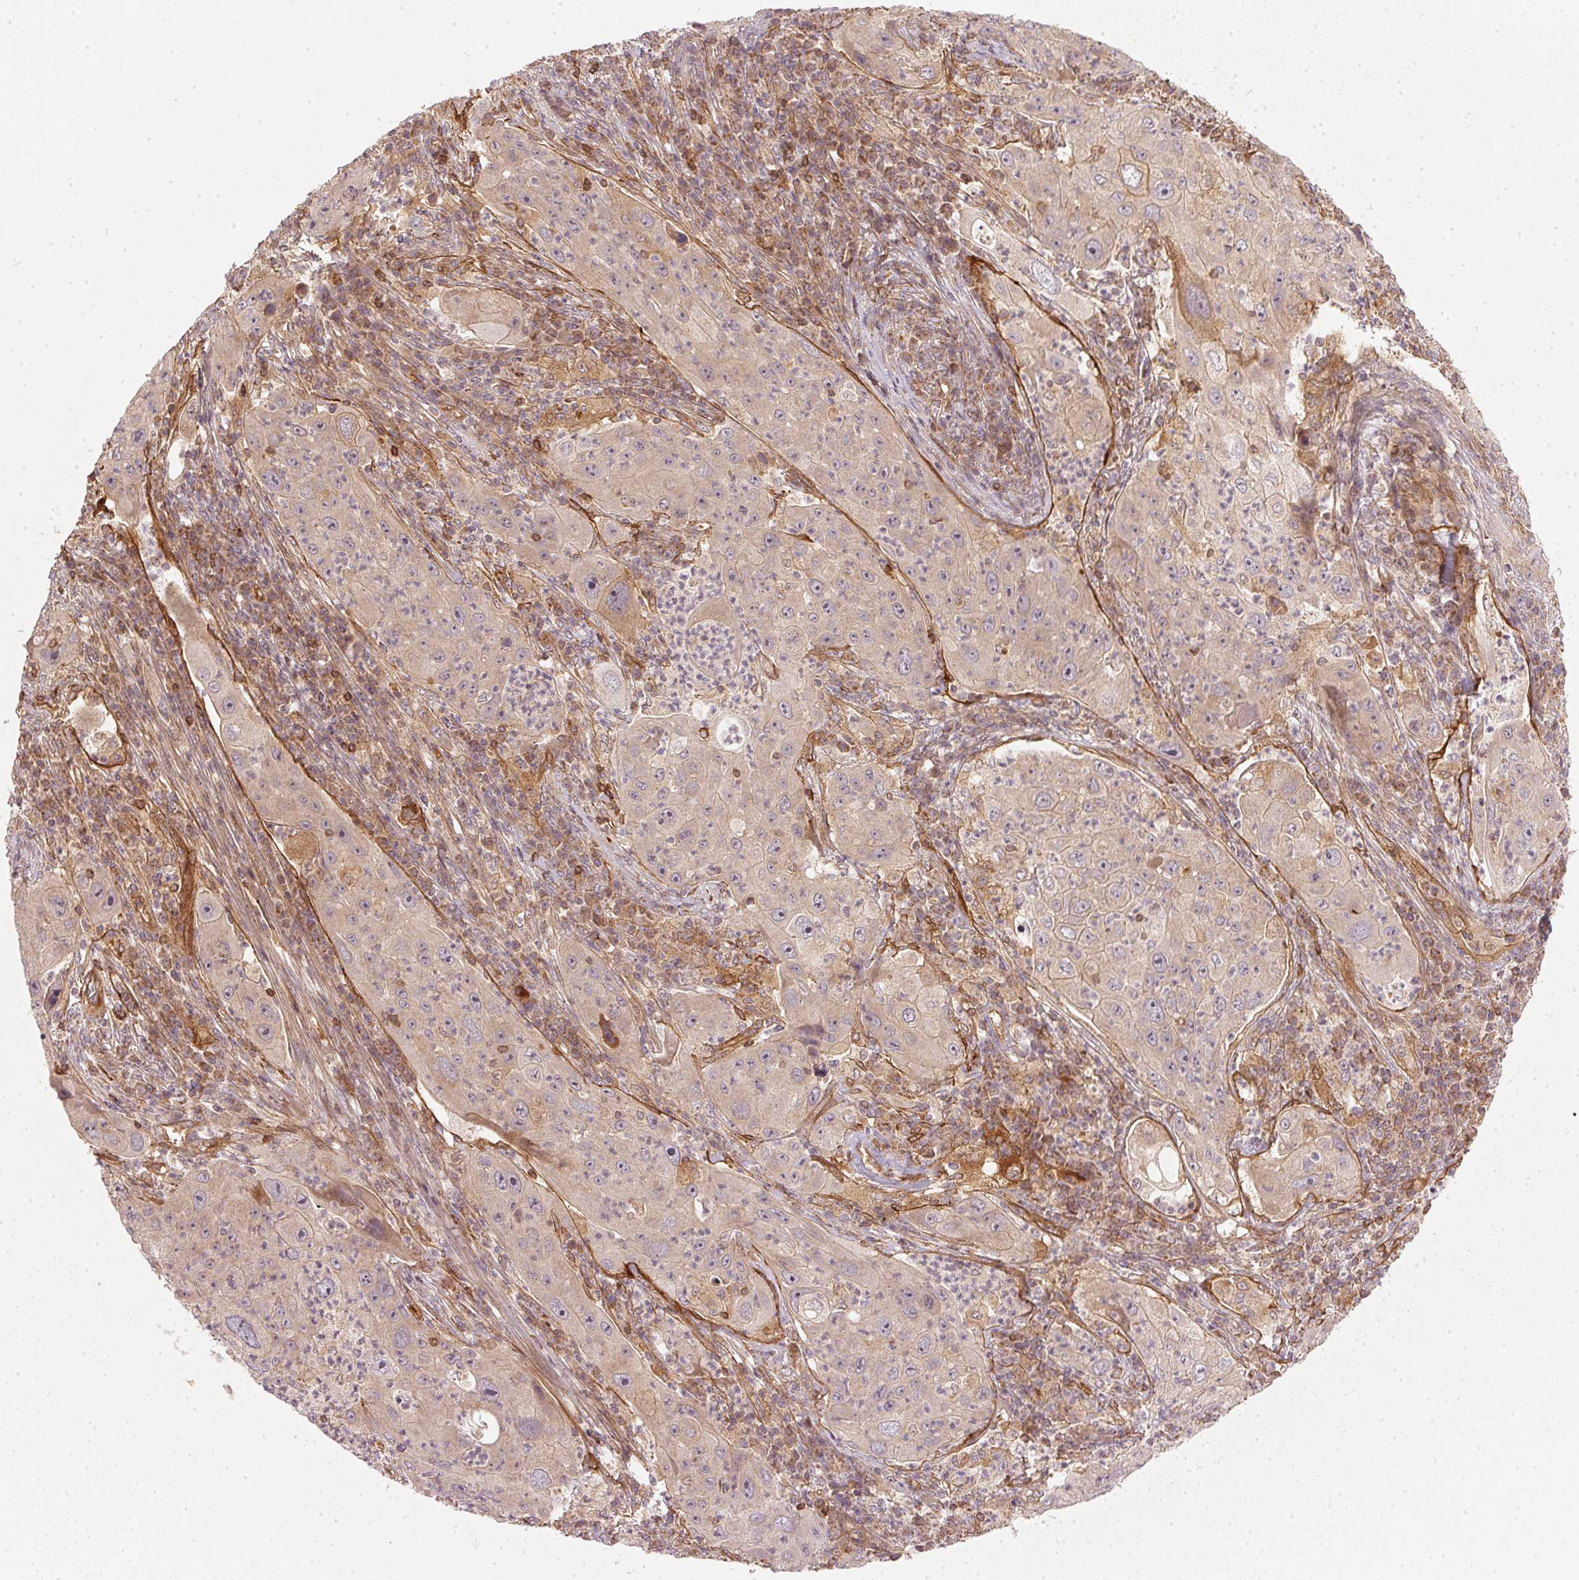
{"staining": {"intensity": "weak", "quantity": "25%-75%", "location": "cytoplasmic/membranous"}, "tissue": "lung cancer", "cell_type": "Tumor cells", "image_type": "cancer", "snomed": [{"axis": "morphology", "description": "Squamous cell carcinoma, NOS"}, {"axis": "topography", "description": "Lung"}], "caption": "Human lung squamous cell carcinoma stained with a brown dye displays weak cytoplasmic/membranous positive staining in approximately 25%-75% of tumor cells.", "gene": "NADK2", "patient": {"sex": "female", "age": 59}}